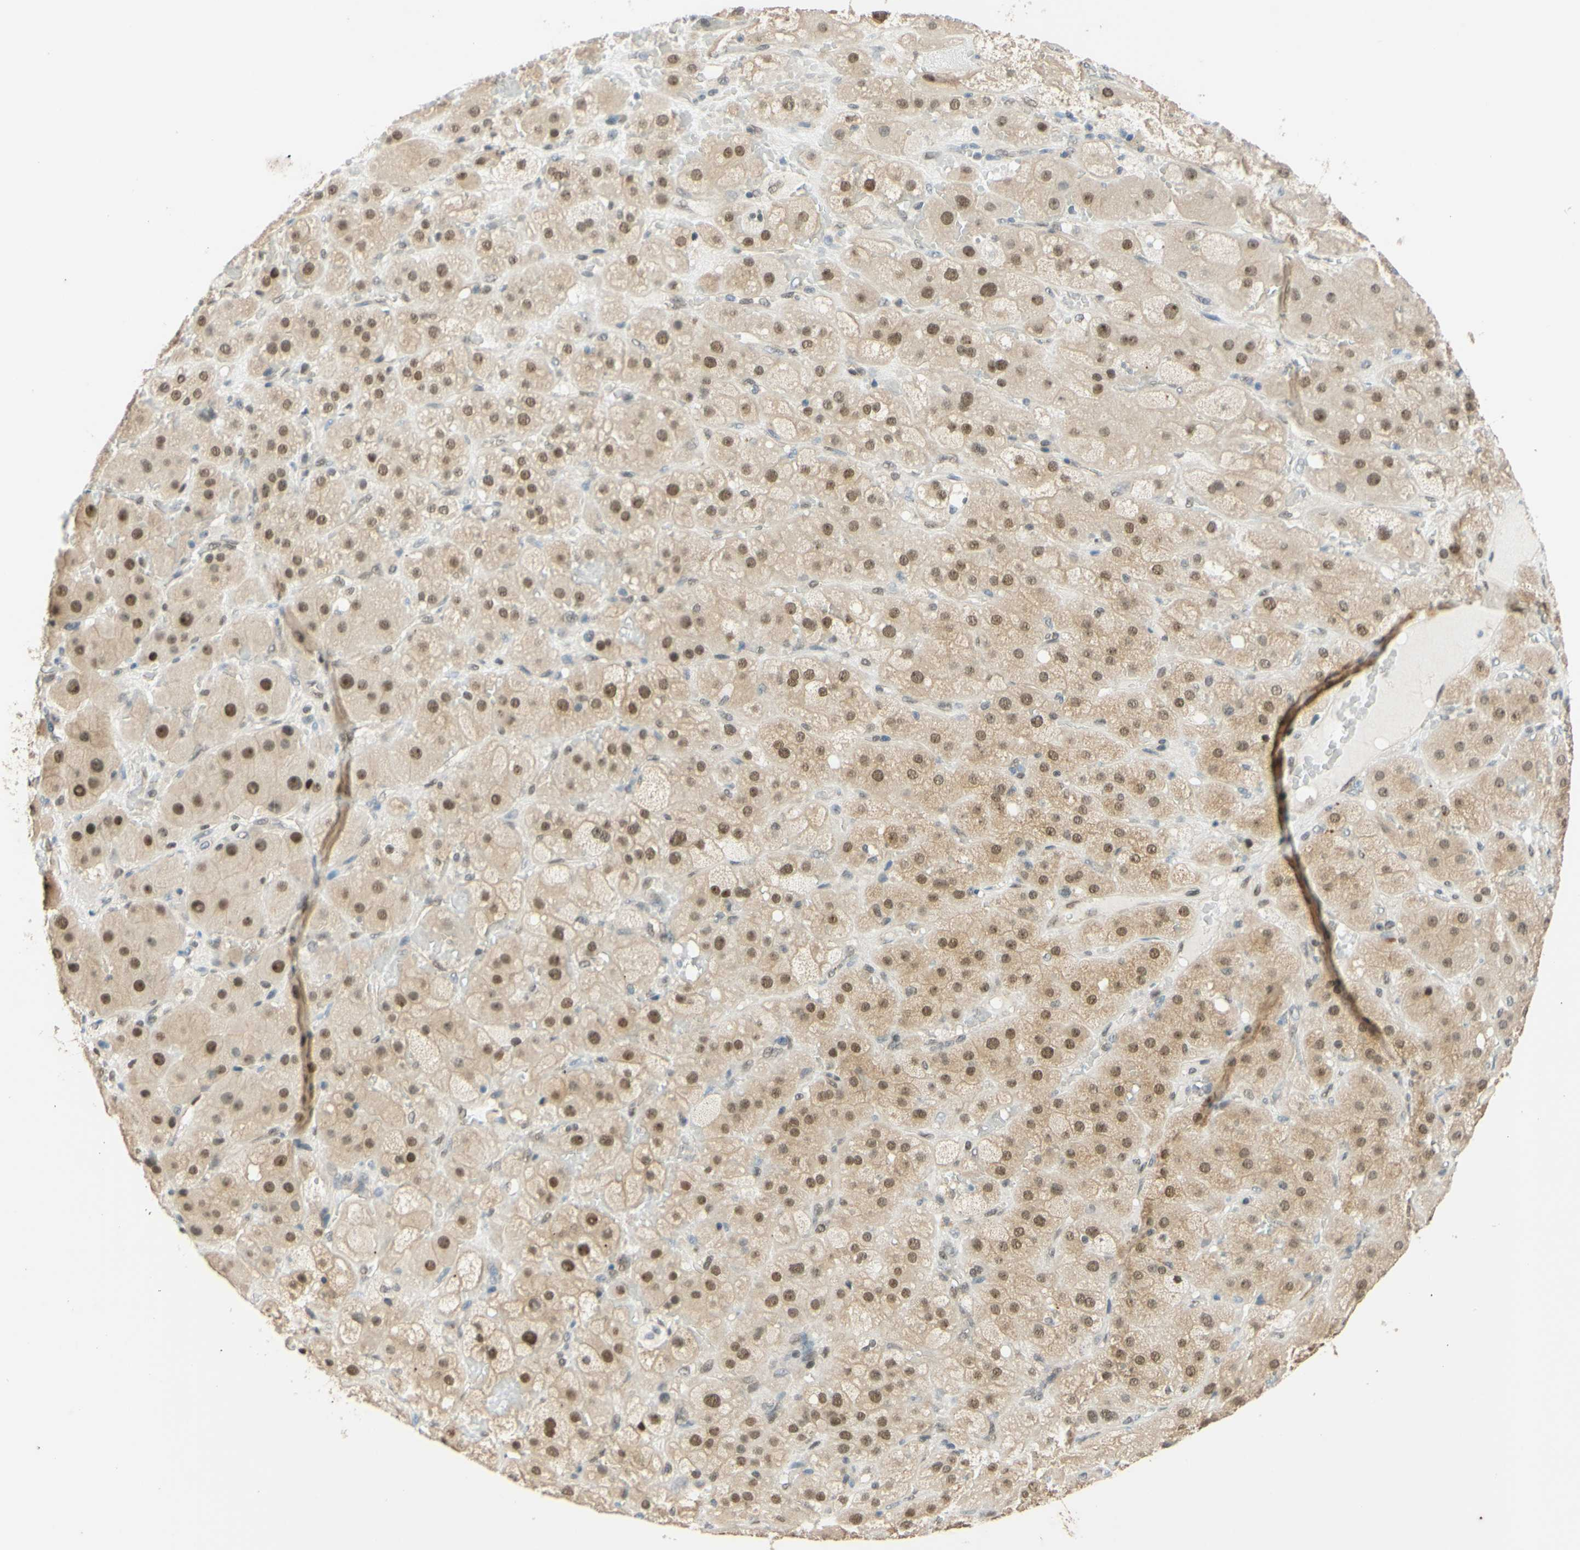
{"staining": {"intensity": "moderate", "quantity": ">75%", "location": "cytoplasmic/membranous,nuclear"}, "tissue": "adrenal gland", "cell_type": "Glandular cells", "image_type": "normal", "snomed": [{"axis": "morphology", "description": "Normal tissue, NOS"}, {"axis": "topography", "description": "Adrenal gland"}], "caption": "Protein expression by IHC shows moderate cytoplasmic/membranous,nuclear staining in about >75% of glandular cells in benign adrenal gland. The staining is performed using DAB brown chromogen to label protein expression. The nuclei are counter-stained blue using hematoxylin.", "gene": "POLB", "patient": {"sex": "female", "age": 47}}